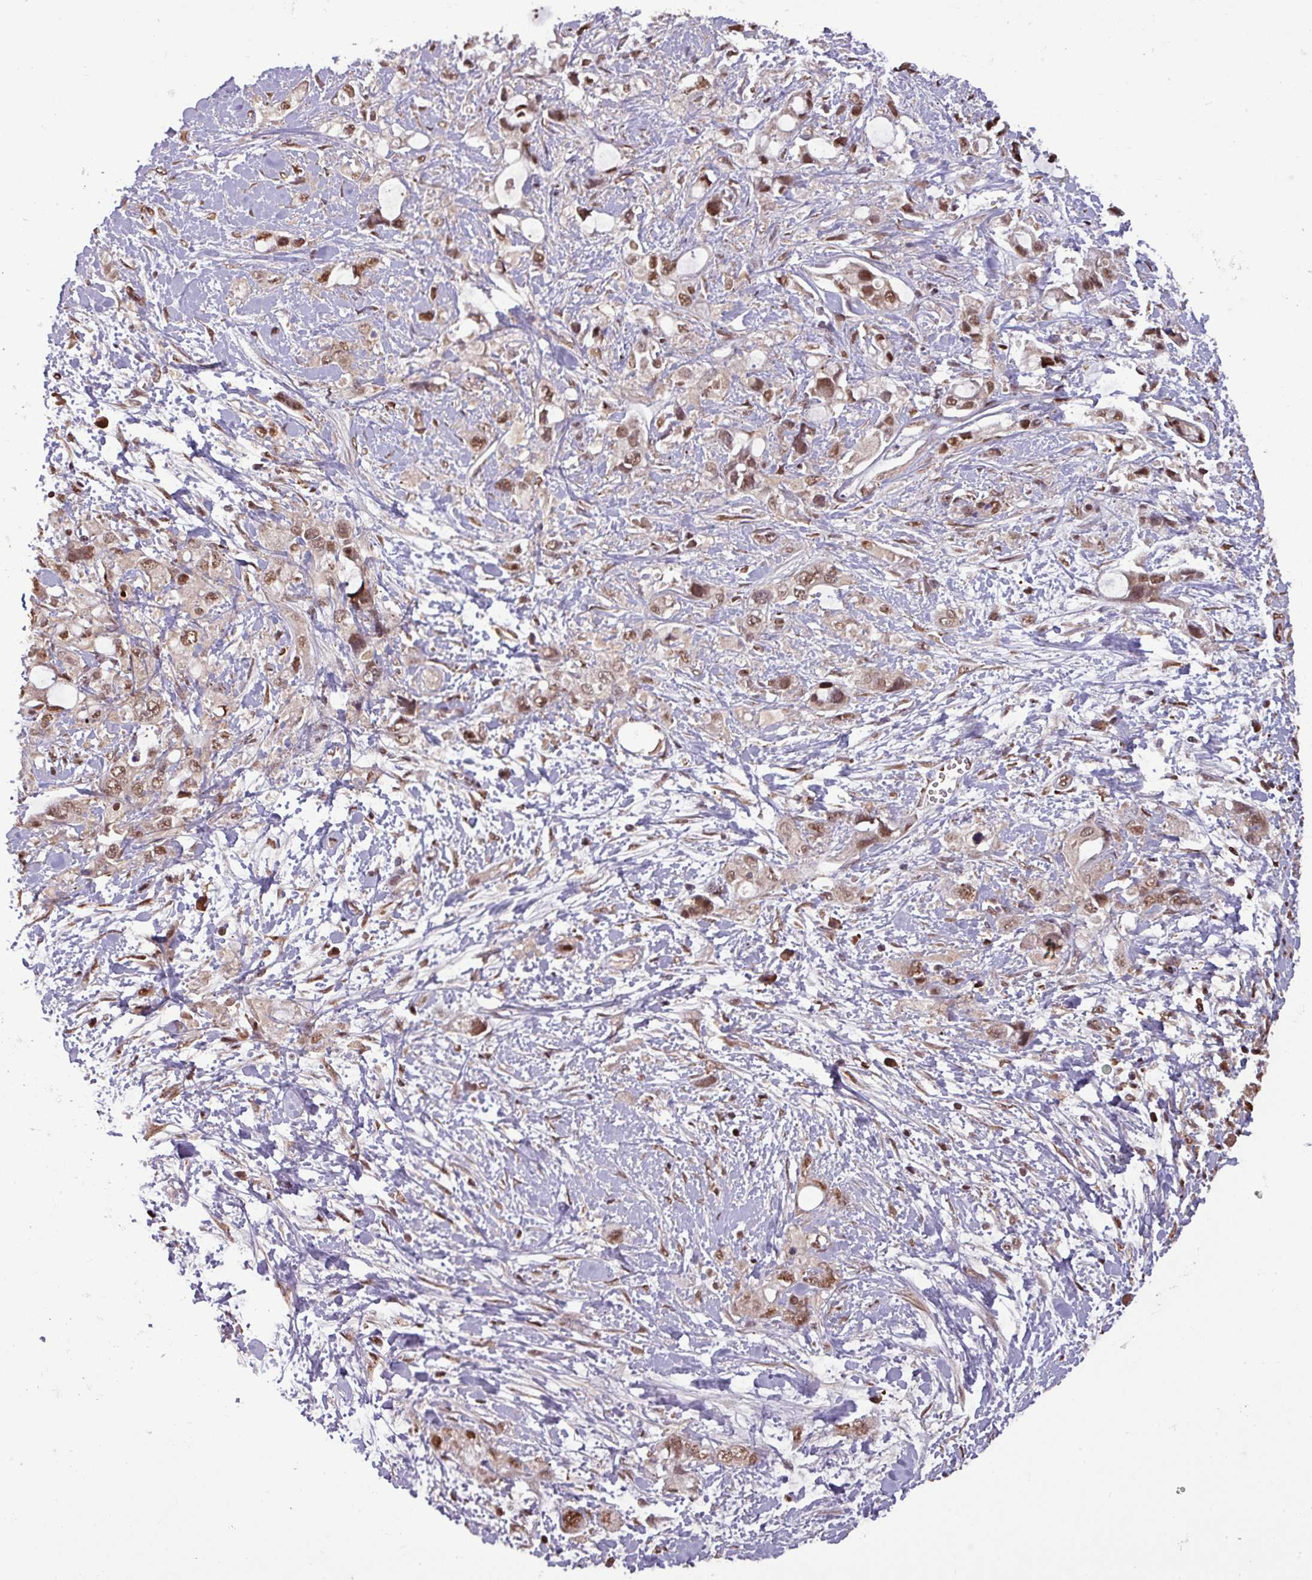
{"staining": {"intensity": "moderate", "quantity": ">75%", "location": "nuclear"}, "tissue": "pancreatic cancer", "cell_type": "Tumor cells", "image_type": "cancer", "snomed": [{"axis": "morphology", "description": "Adenocarcinoma, NOS"}, {"axis": "topography", "description": "Pancreas"}], "caption": "Tumor cells exhibit medium levels of moderate nuclear expression in approximately >75% of cells in pancreatic cancer (adenocarcinoma).", "gene": "NOB1", "patient": {"sex": "female", "age": 56}}